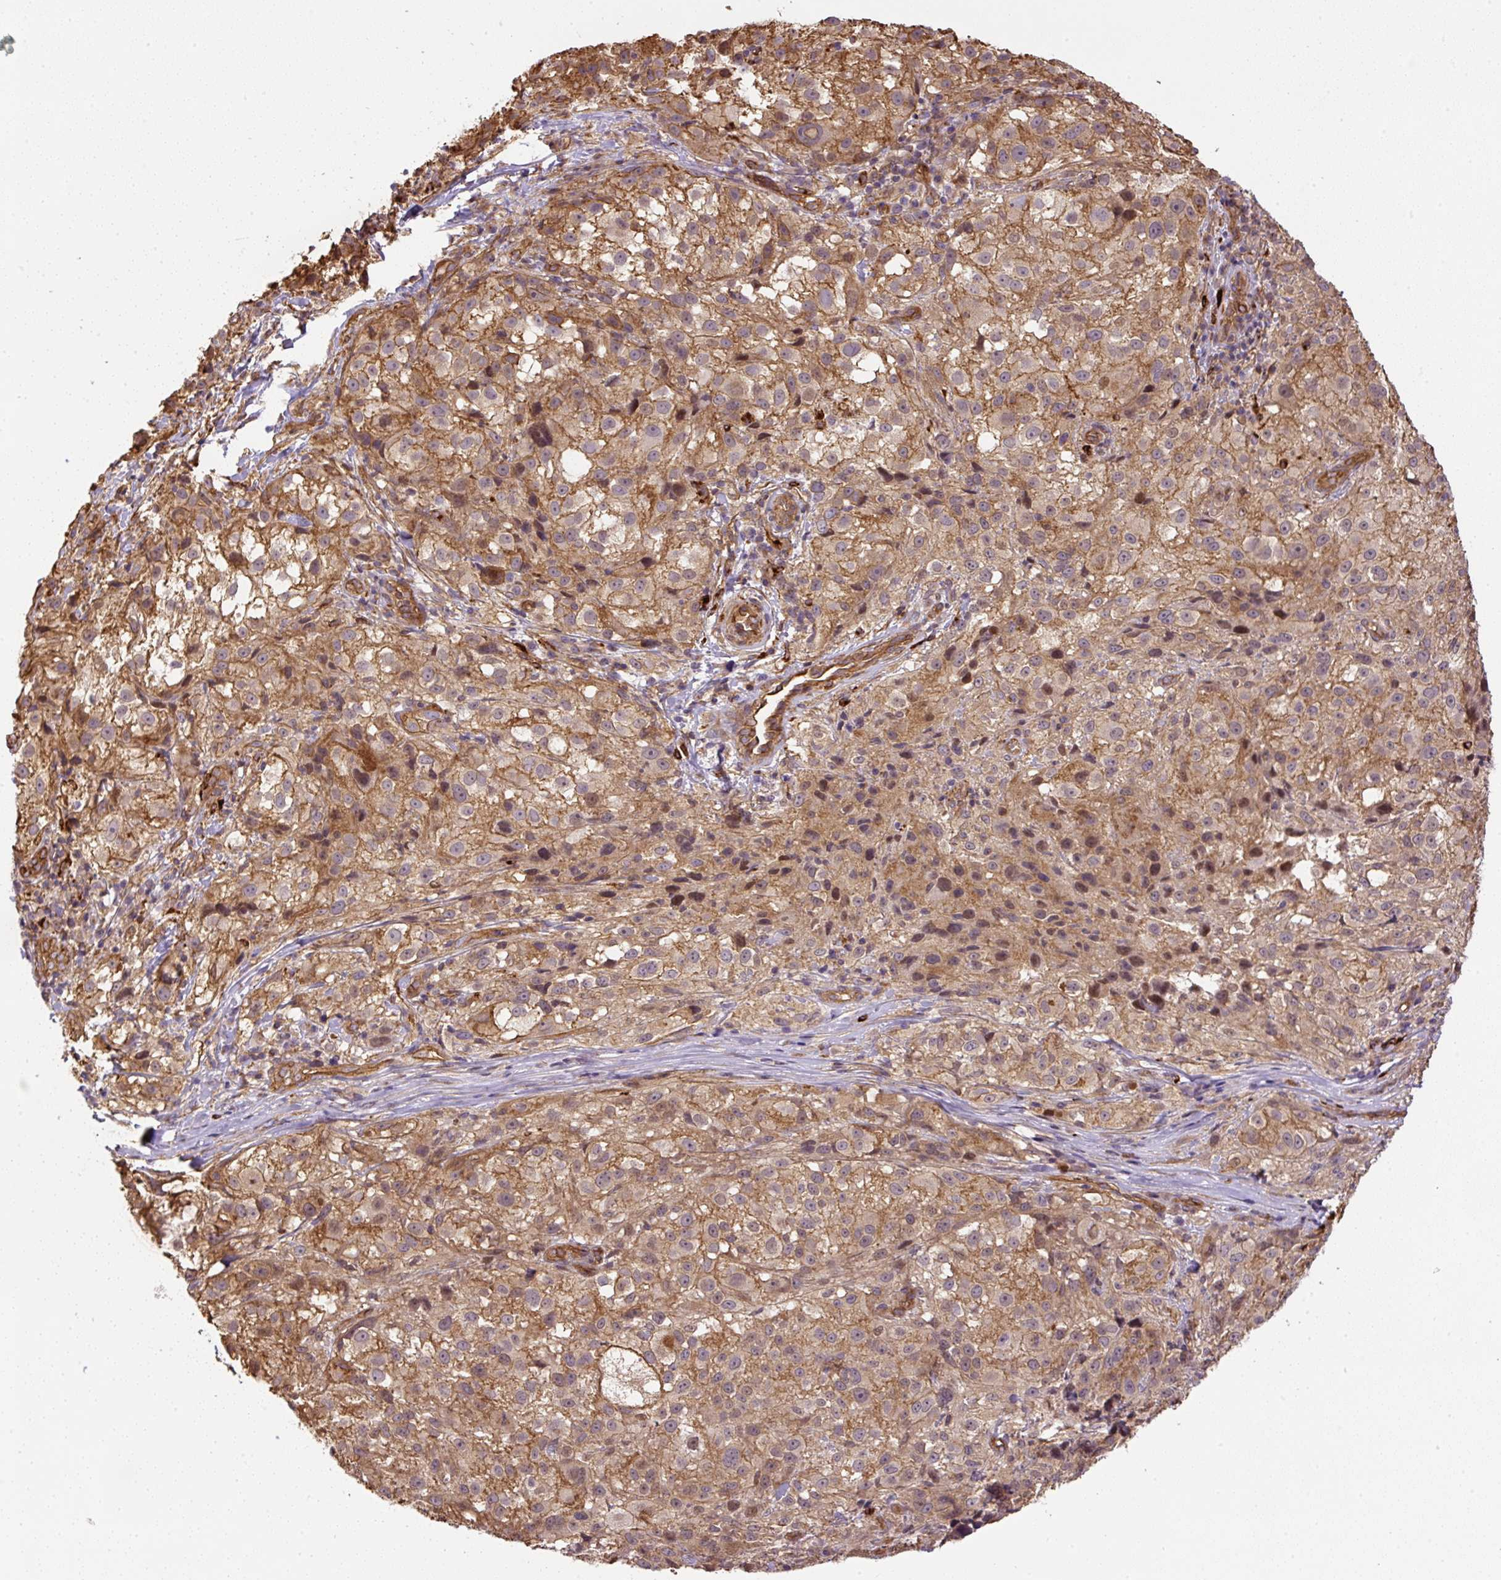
{"staining": {"intensity": "moderate", "quantity": ">75%", "location": "cytoplasmic/membranous"}, "tissue": "melanoma", "cell_type": "Tumor cells", "image_type": "cancer", "snomed": [{"axis": "morphology", "description": "Necrosis, NOS"}, {"axis": "morphology", "description": "Malignant melanoma, NOS"}, {"axis": "topography", "description": "Skin"}], "caption": "This histopathology image displays immunohistochemistry (IHC) staining of human malignant melanoma, with medium moderate cytoplasmic/membranous positivity in about >75% of tumor cells.", "gene": "B3GALT5", "patient": {"sex": "female", "age": 87}}